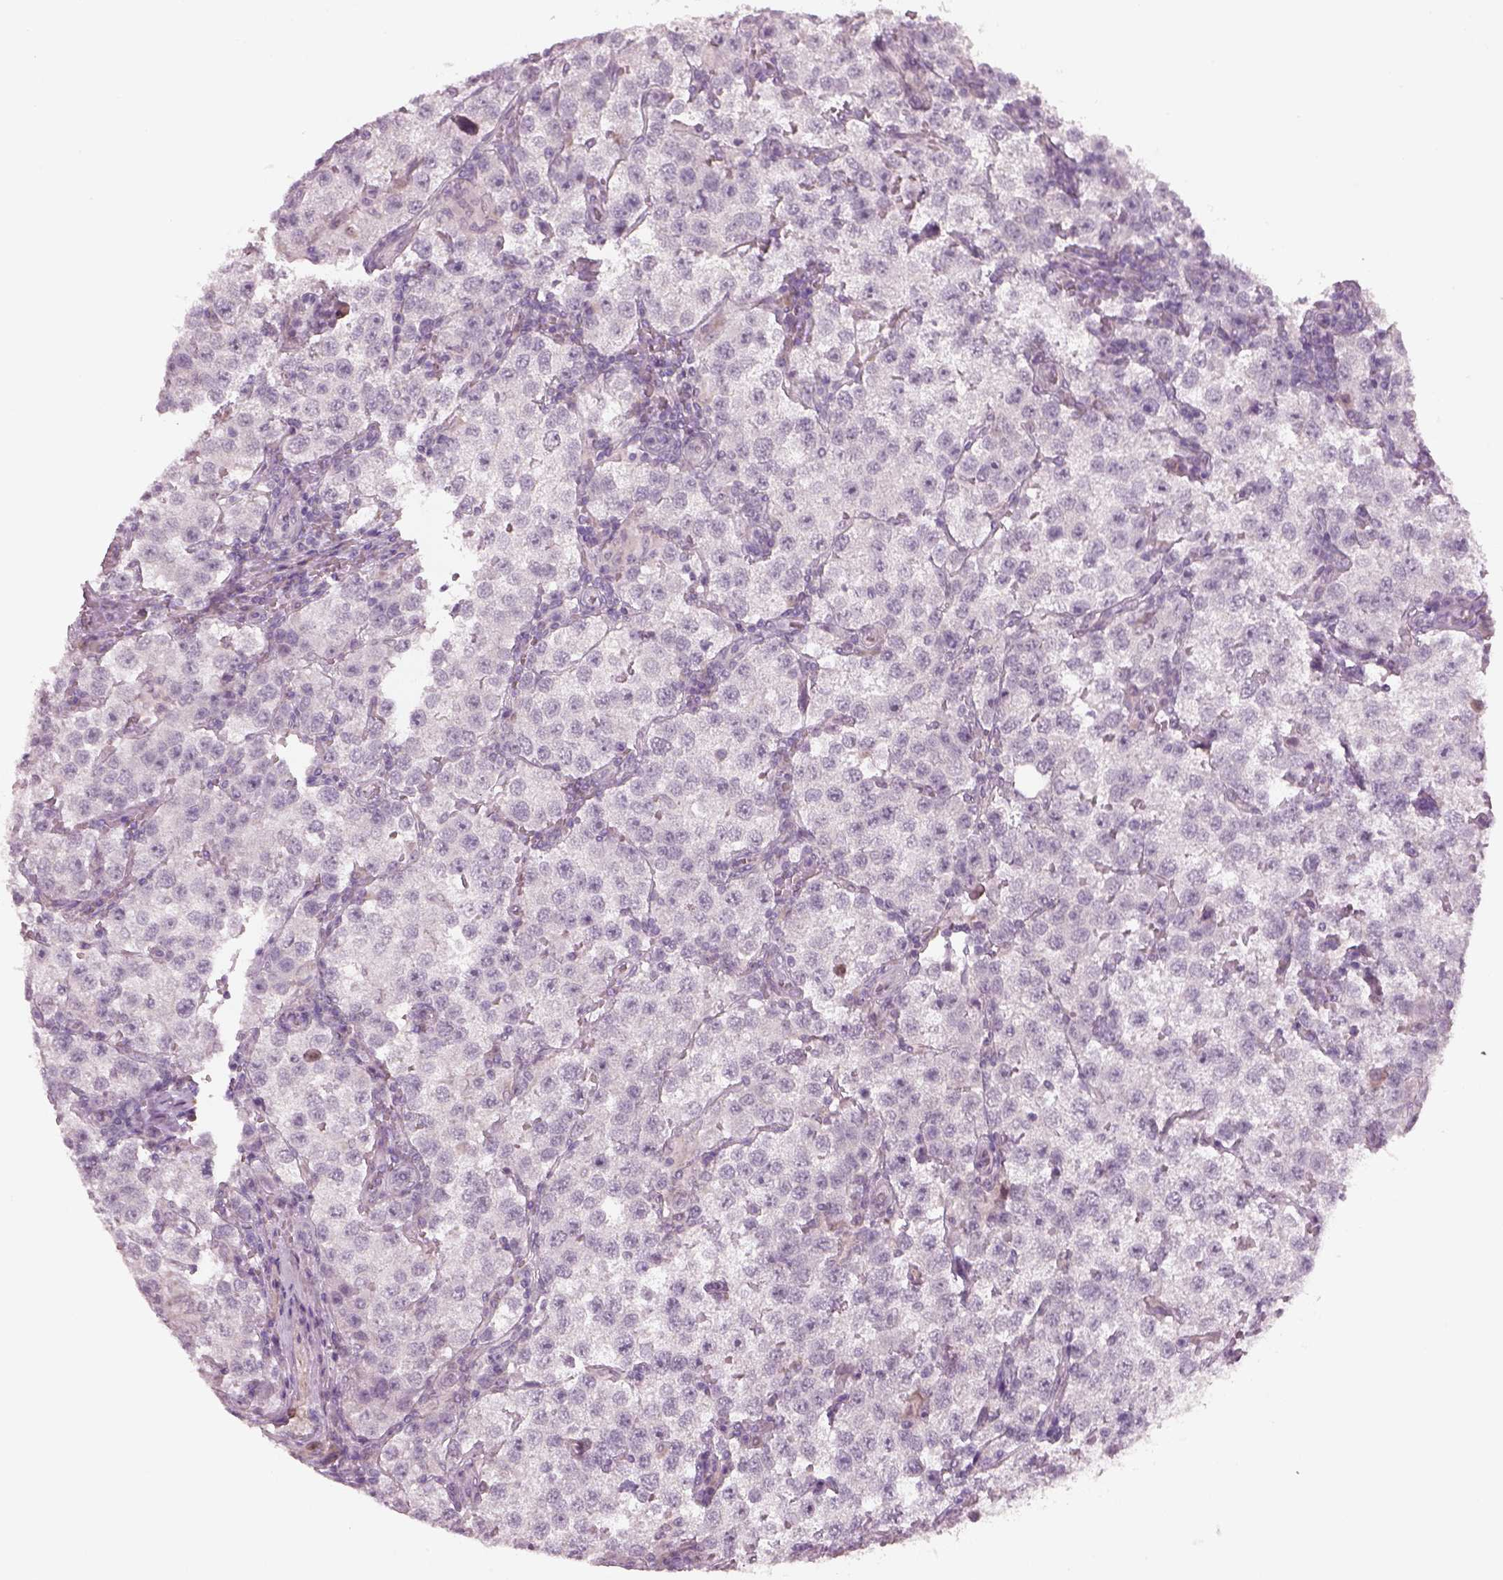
{"staining": {"intensity": "negative", "quantity": "none", "location": "none"}, "tissue": "testis cancer", "cell_type": "Tumor cells", "image_type": "cancer", "snomed": [{"axis": "morphology", "description": "Seminoma, NOS"}, {"axis": "topography", "description": "Testis"}], "caption": "Tumor cells are negative for brown protein staining in testis seminoma.", "gene": "PENK", "patient": {"sex": "male", "age": 37}}